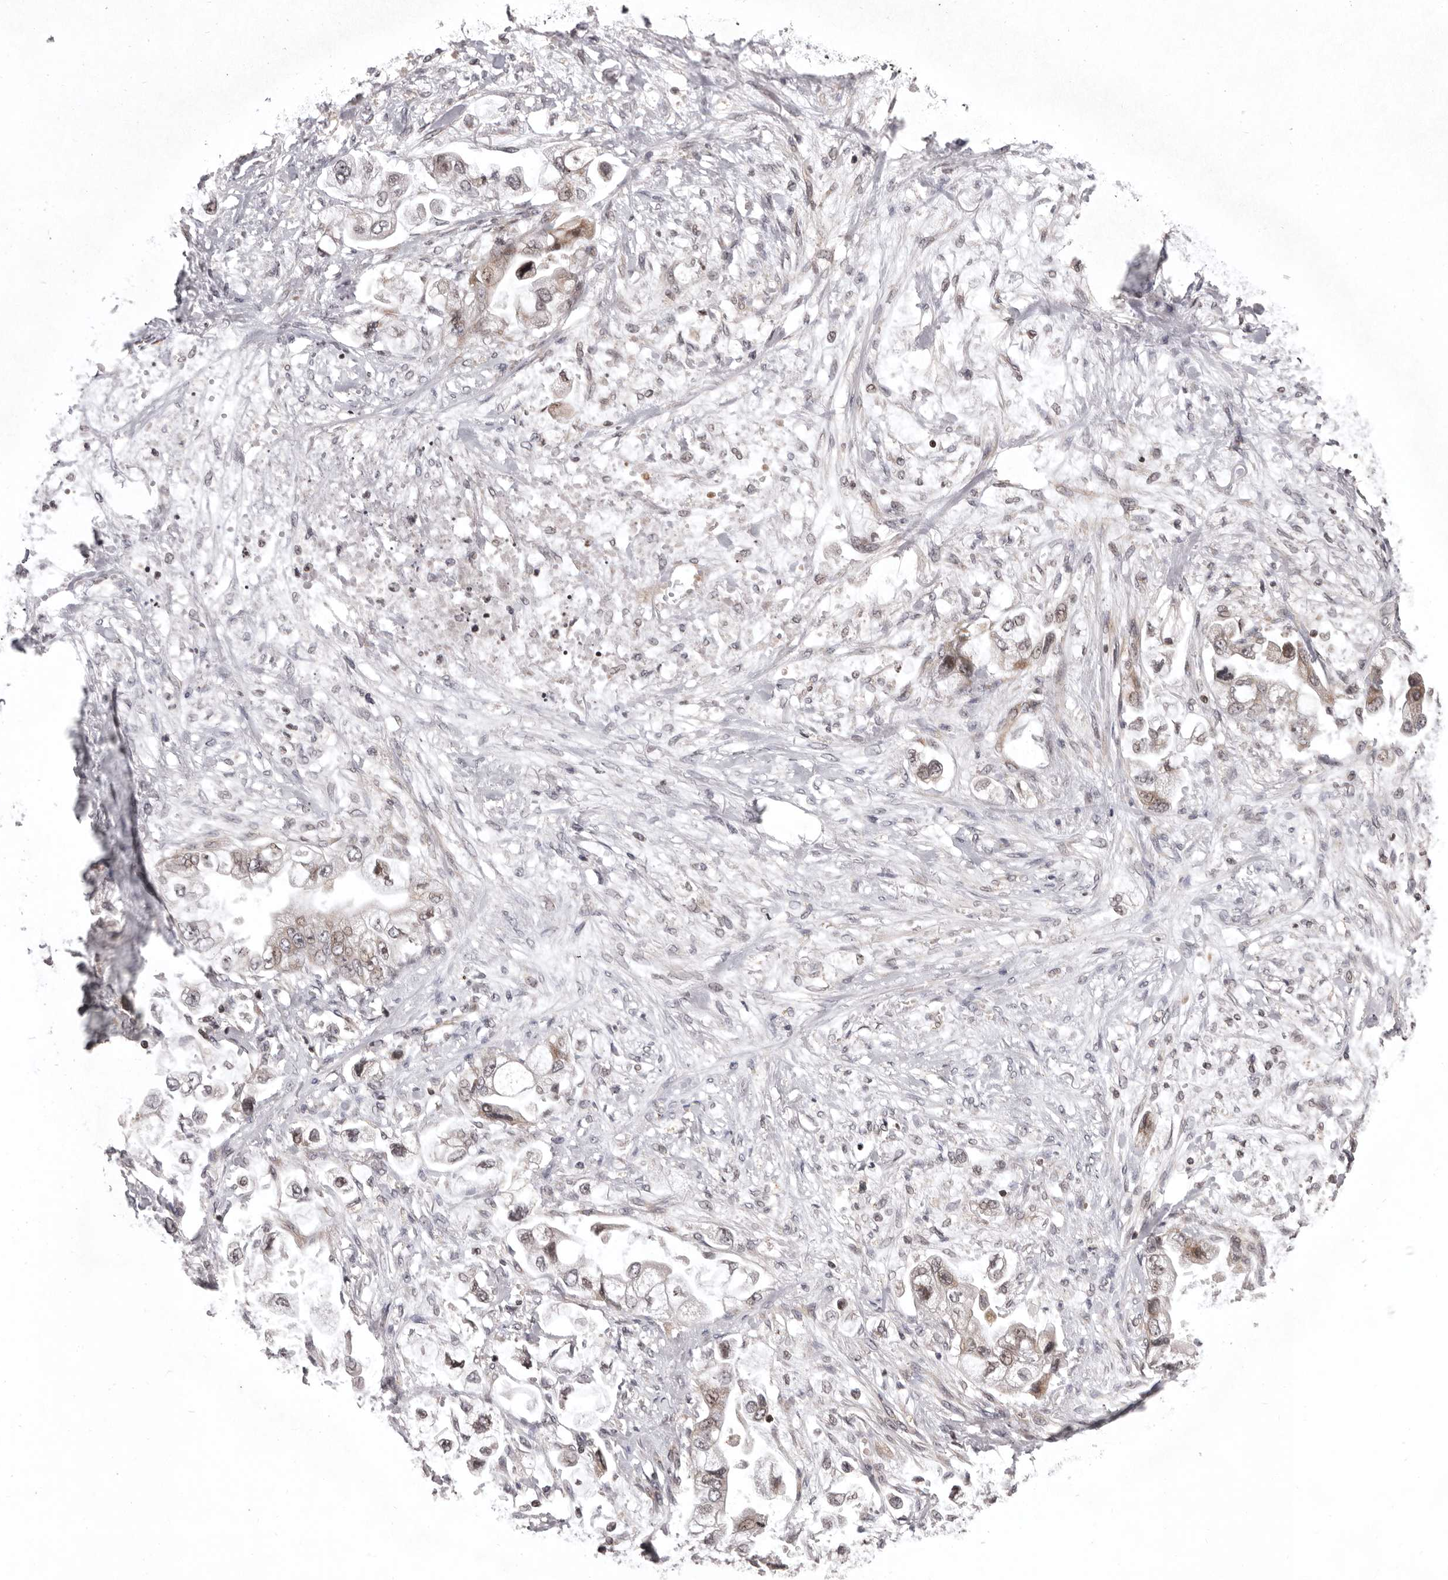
{"staining": {"intensity": "moderate", "quantity": "25%-75%", "location": "cytoplasmic/membranous,nuclear"}, "tissue": "stomach cancer", "cell_type": "Tumor cells", "image_type": "cancer", "snomed": [{"axis": "morphology", "description": "Adenocarcinoma, NOS"}, {"axis": "topography", "description": "Stomach"}], "caption": "Stomach cancer stained with IHC demonstrates moderate cytoplasmic/membranous and nuclear expression in approximately 25%-75% of tumor cells. The staining was performed using DAB (3,3'-diaminobenzidine), with brown indicating positive protein expression. Nuclei are stained blue with hematoxylin.", "gene": "AZIN1", "patient": {"sex": "male", "age": 62}}